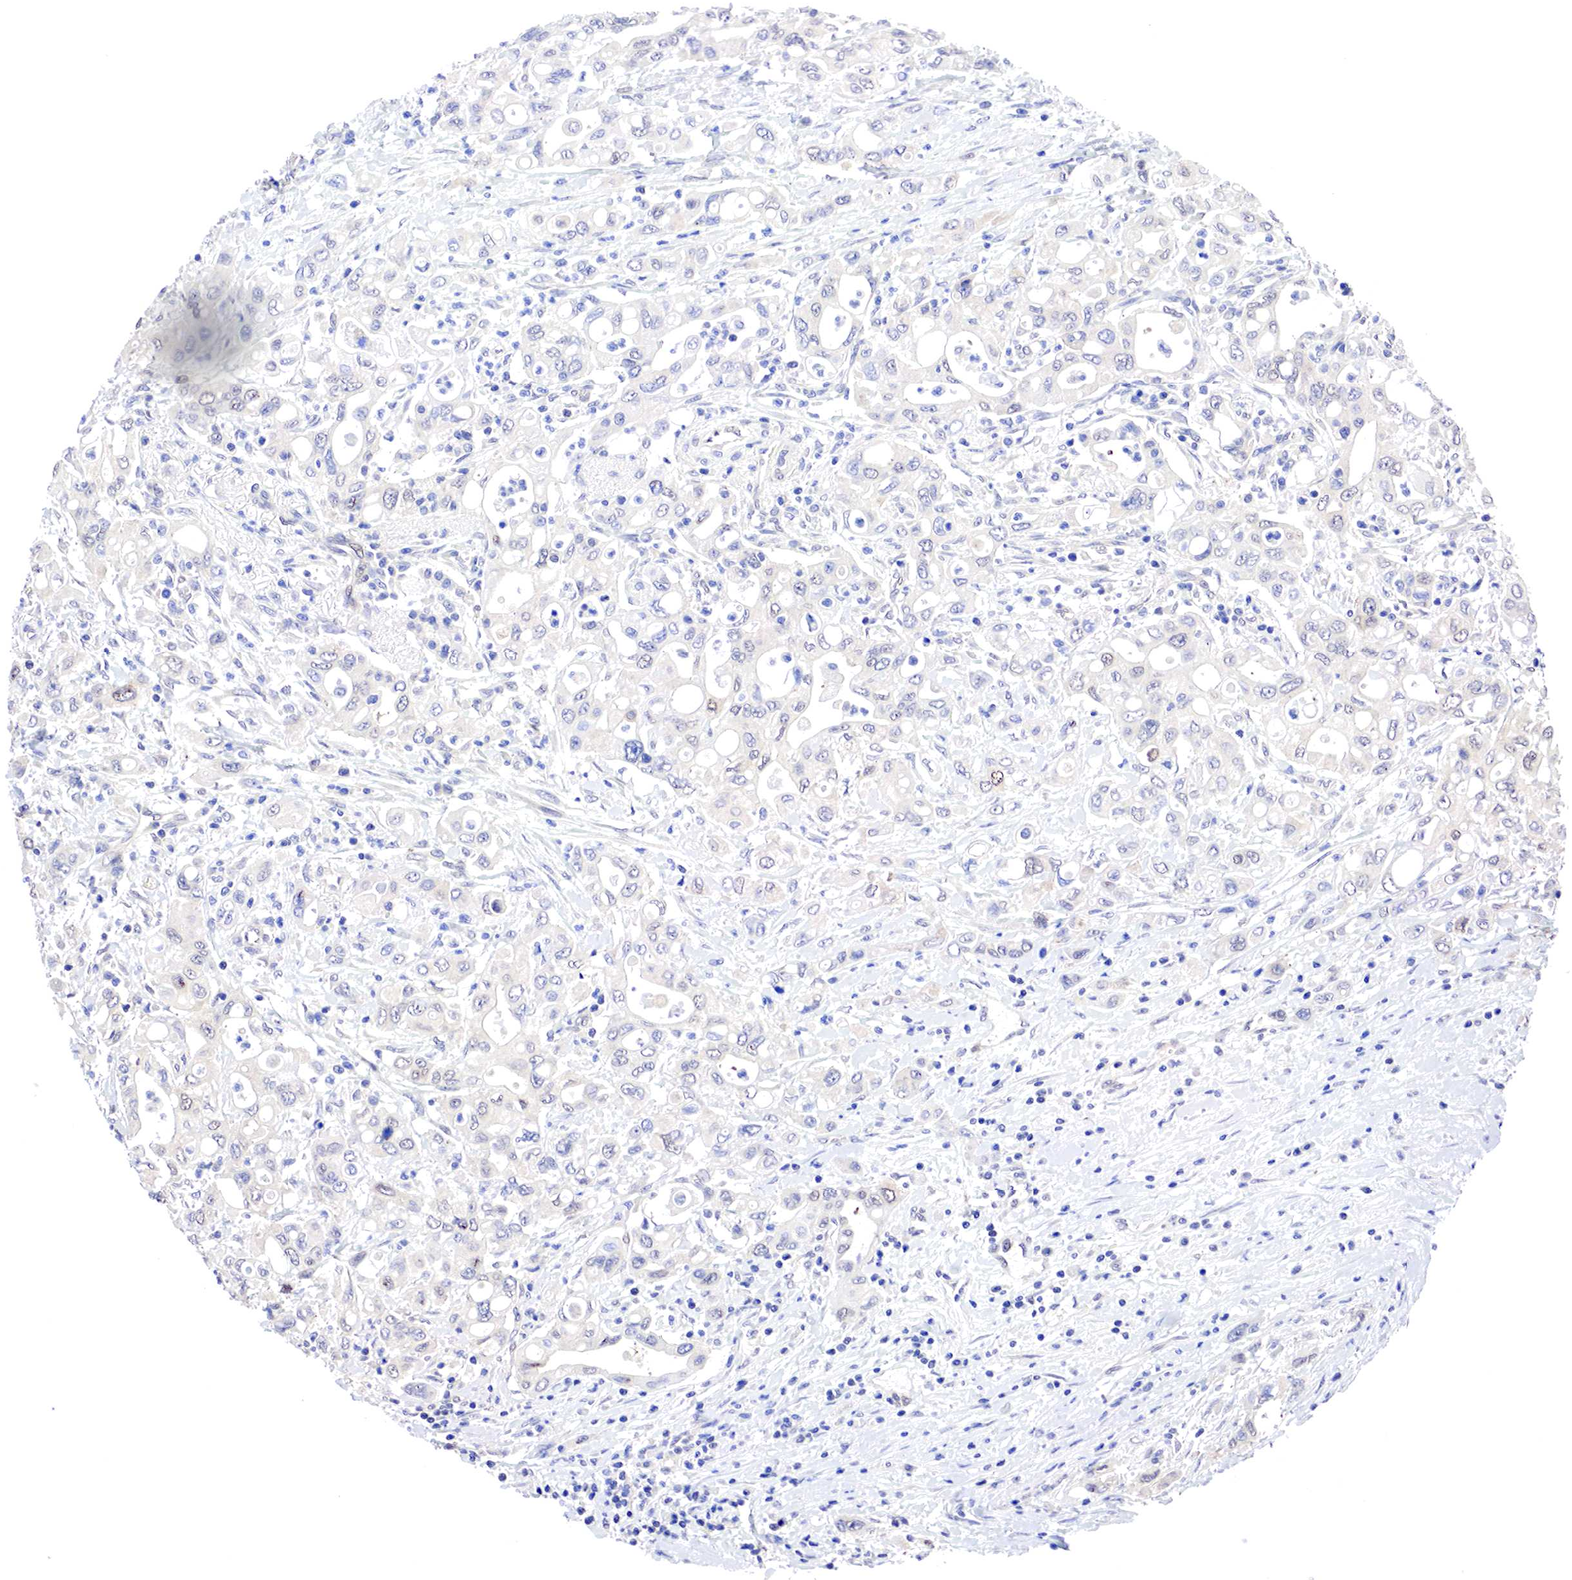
{"staining": {"intensity": "weak", "quantity": "25%-75%", "location": "cytoplasmic/membranous"}, "tissue": "pancreatic cancer", "cell_type": "Tumor cells", "image_type": "cancer", "snomed": [{"axis": "morphology", "description": "Adenocarcinoma, NOS"}, {"axis": "topography", "description": "Pancreas"}], "caption": "Pancreatic cancer stained with a brown dye reveals weak cytoplasmic/membranous positive expression in approximately 25%-75% of tumor cells.", "gene": "PABIR2", "patient": {"sex": "female", "age": 57}}